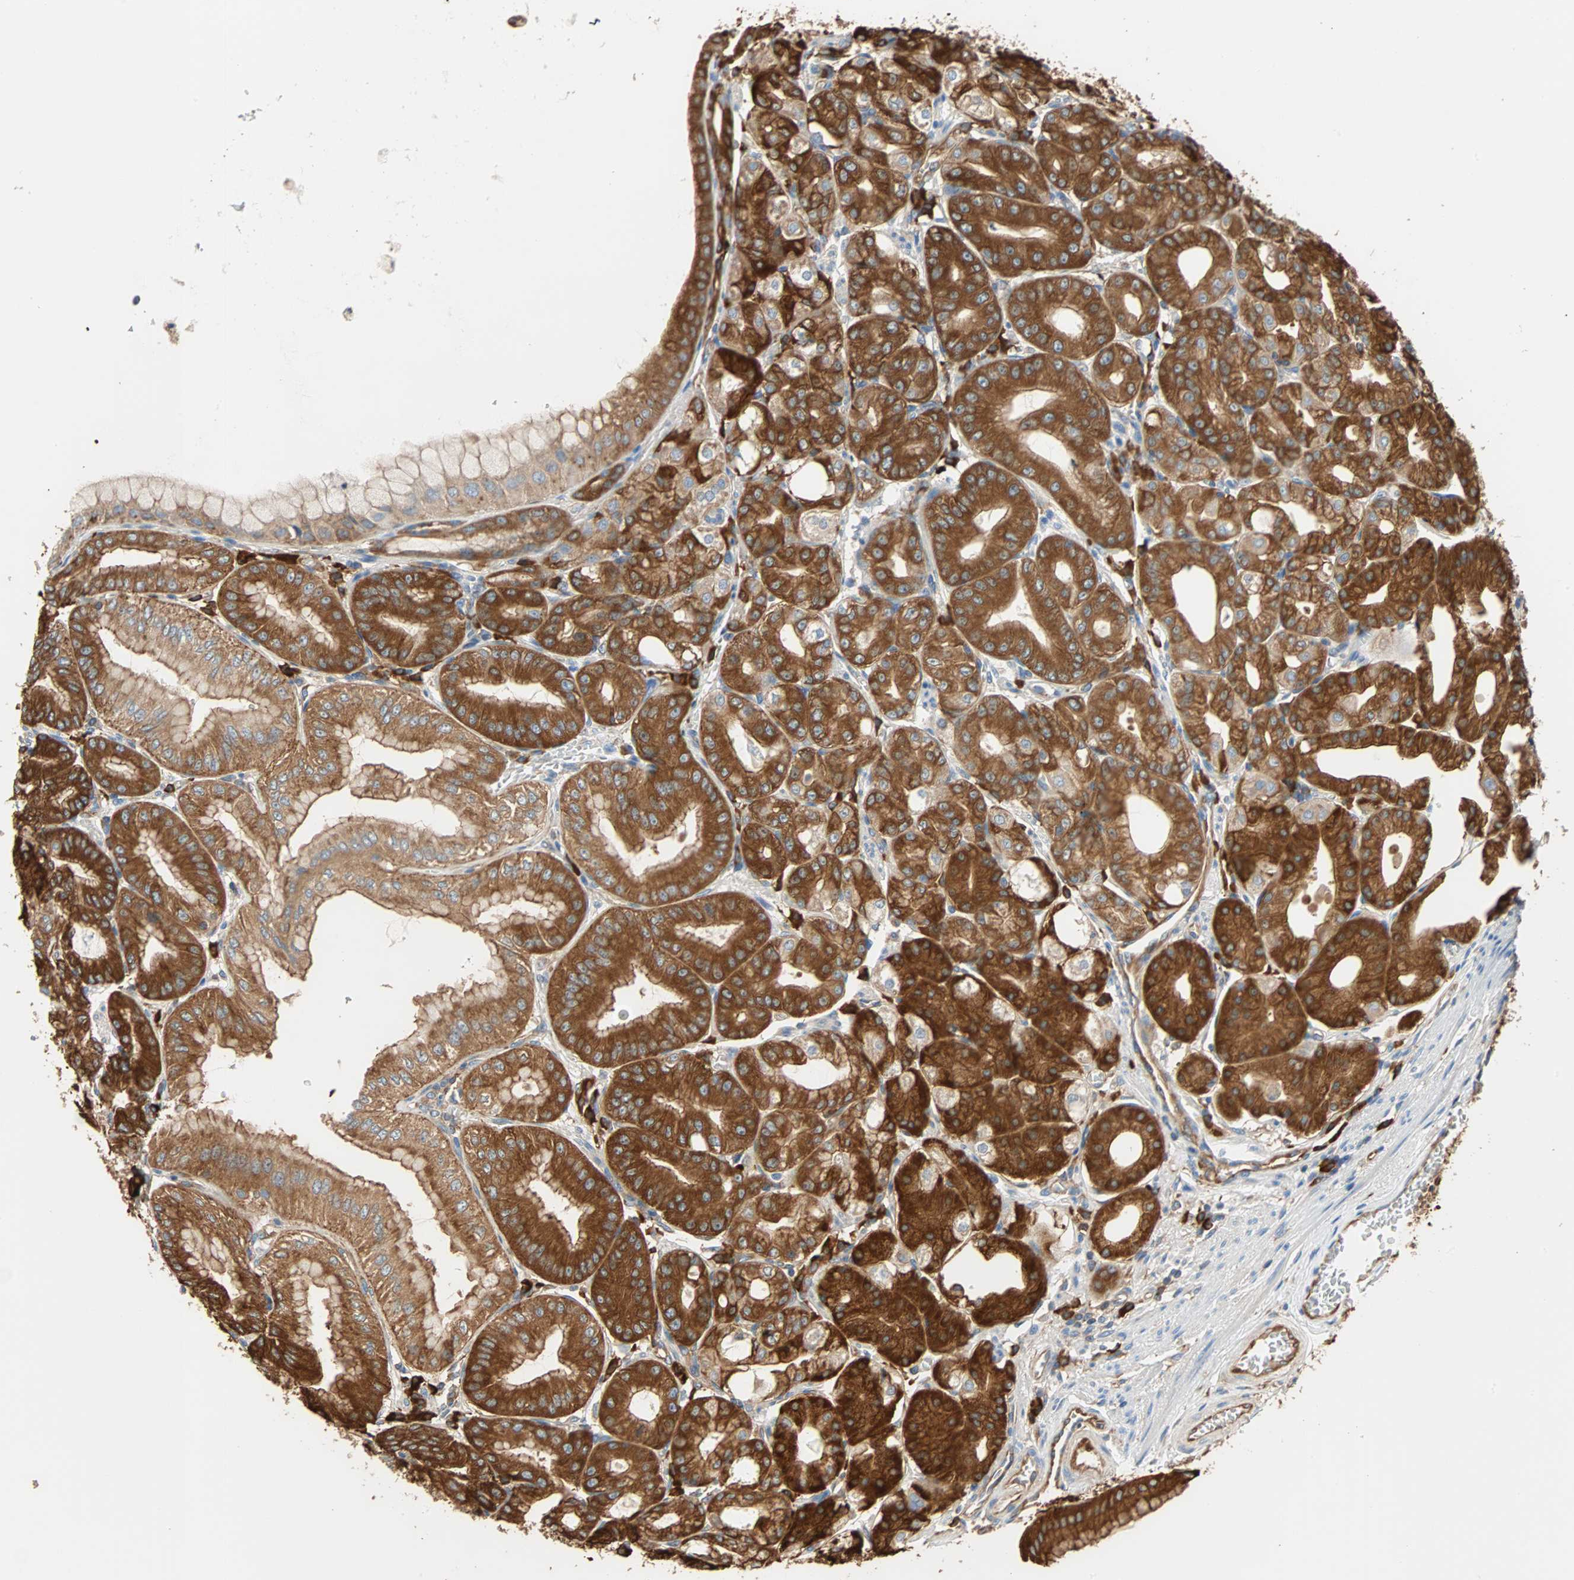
{"staining": {"intensity": "strong", "quantity": ">75%", "location": "cytoplasmic/membranous"}, "tissue": "stomach", "cell_type": "Glandular cells", "image_type": "normal", "snomed": [{"axis": "morphology", "description": "Normal tissue, NOS"}, {"axis": "topography", "description": "Stomach, lower"}], "caption": "Immunohistochemistry (IHC) image of benign stomach: stomach stained using immunohistochemistry demonstrates high levels of strong protein expression localized specifically in the cytoplasmic/membranous of glandular cells, appearing as a cytoplasmic/membranous brown color.", "gene": "EEF2", "patient": {"sex": "male", "age": 71}}